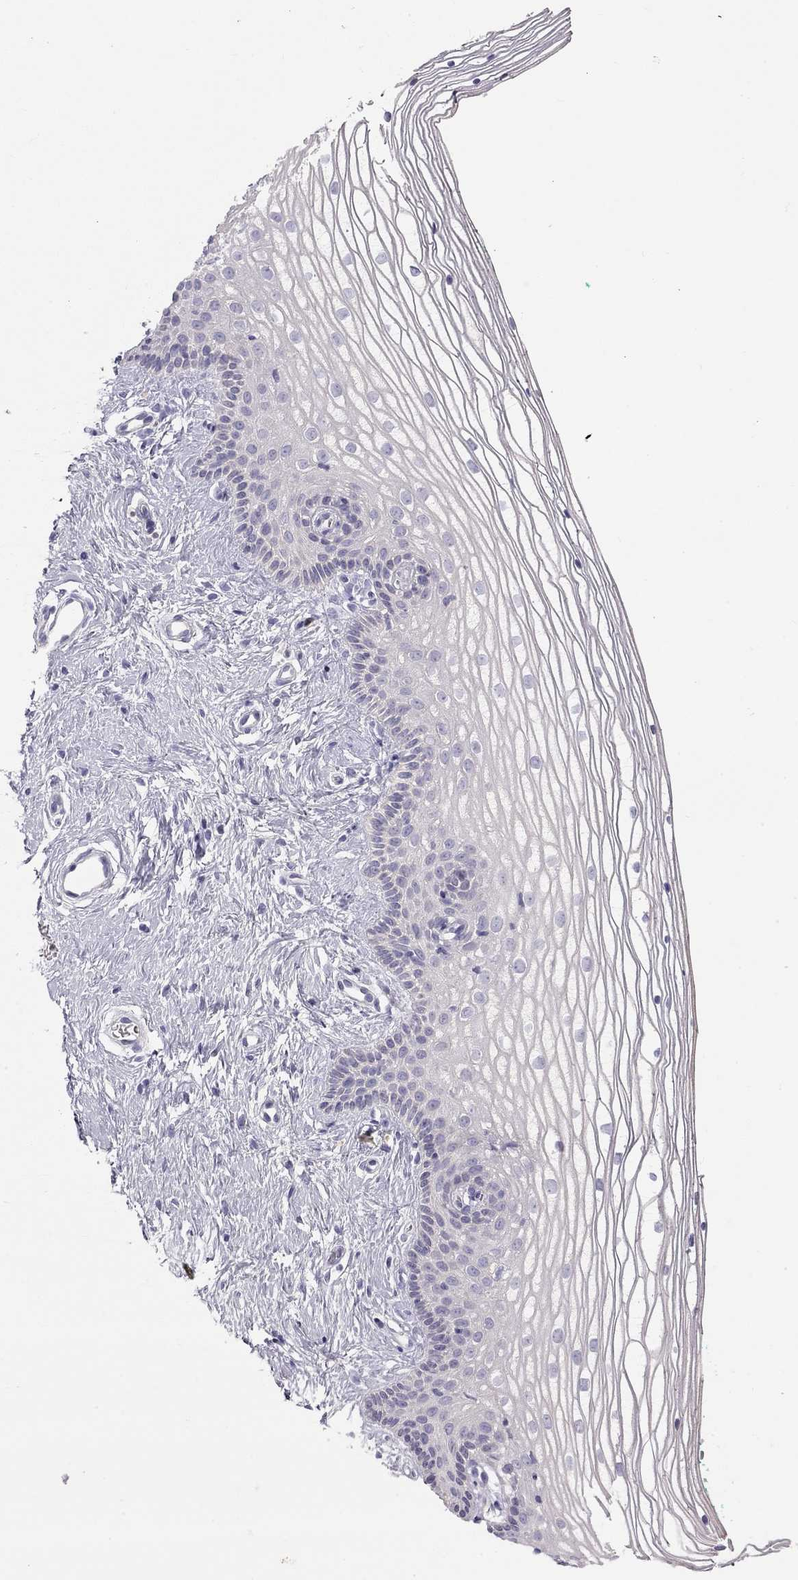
{"staining": {"intensity": "negative", "quantity": "none", "location": "none"}, "tissue": "vagina", "cell_type": "Squamous epithelial cells", "image_type": "normal", "snomed": [{"axis": "morphology", "description": "Normal tissue, NOS"}, {"axis": "topography", "description": "Vagina"}], "caption": "This histopathology image is of unremarkable vagina stained with IHC to label a protein in brown with the nuclei are counter-stained blue. There is no positivity in squamous epithelial cells. (Immunohistochemistry (ihc), brightfield microscopy, high magnification).", "gene": "TDRD6", "patient": {"sex": "female", "age": 36}}